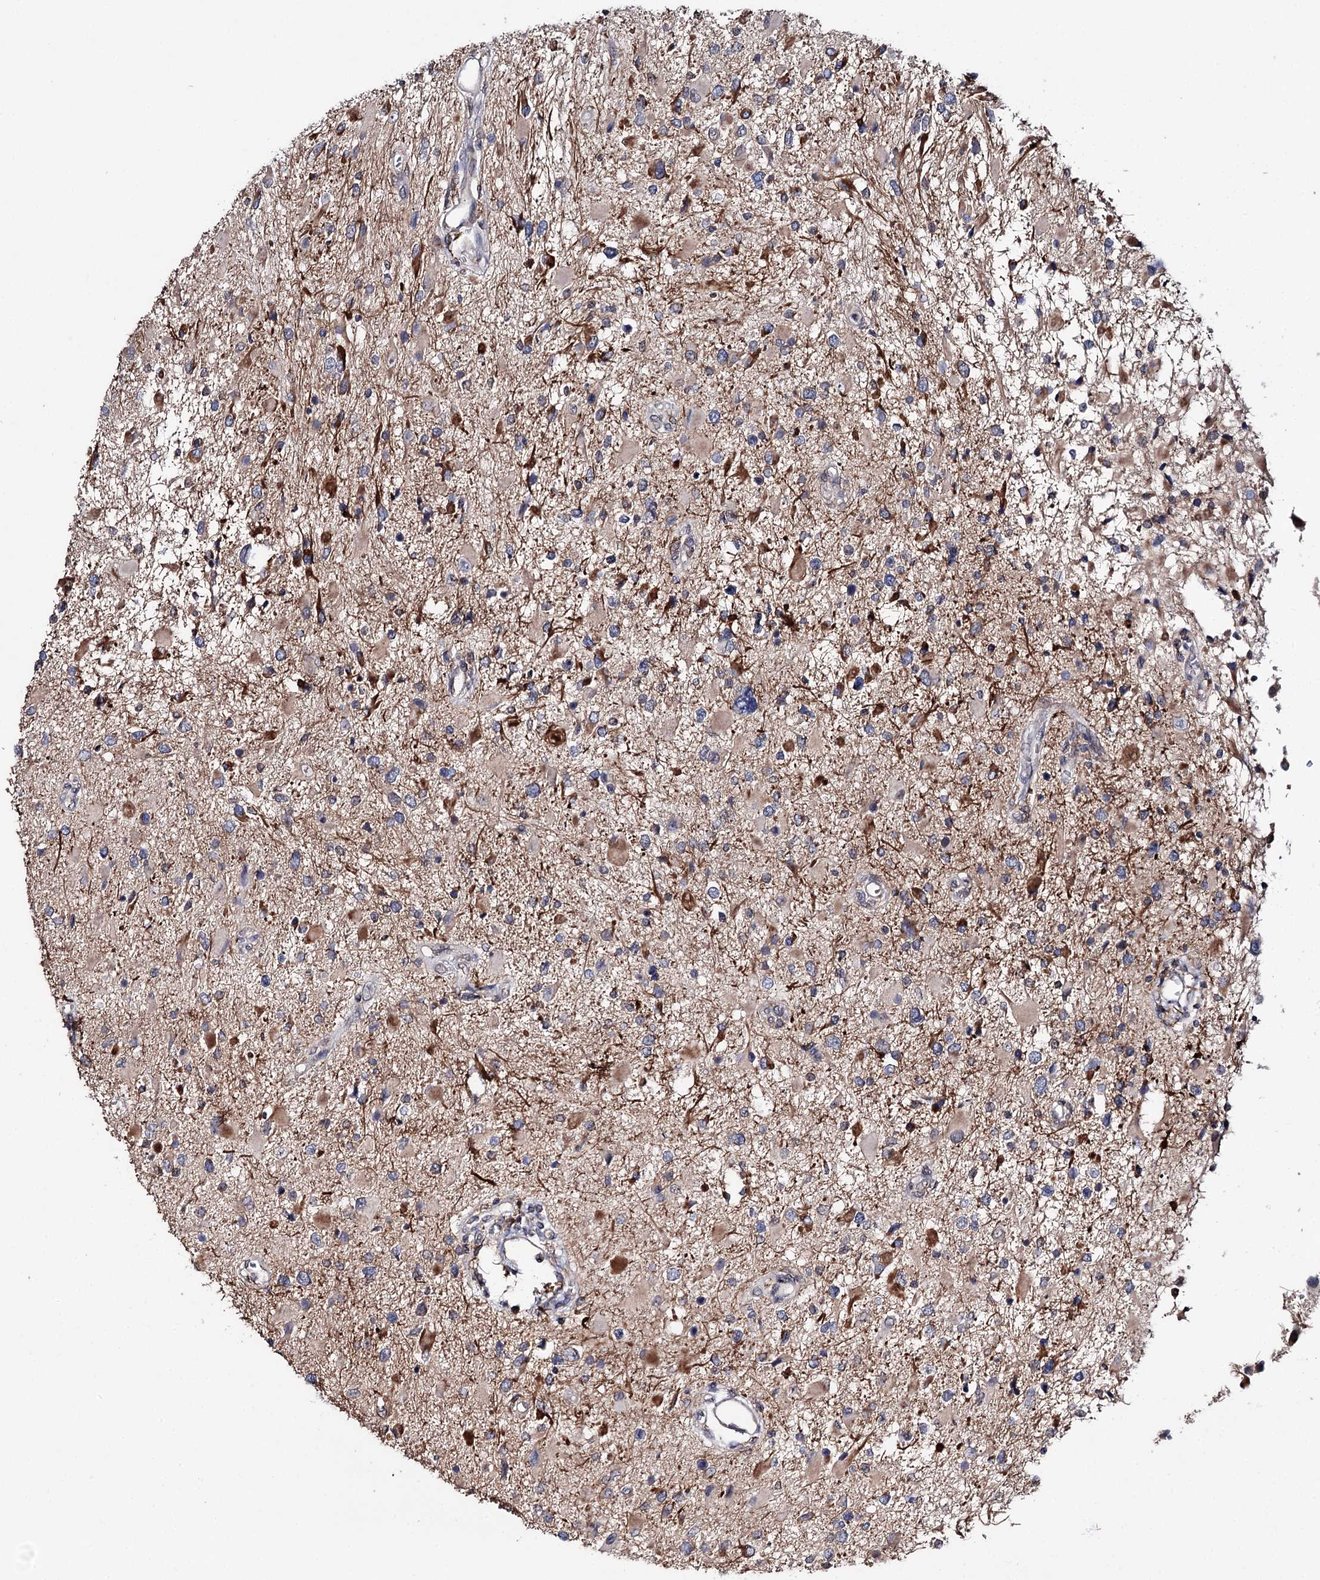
{"staining": {"intensity": "weak", "quantity": "<25%", "location": "cytoplasmic/membranous"}, "tissue": "glioma", "cell_type": "Tumor cells", "image_type": "cancer", "snomed": [{"axis": "morphology", "description": "Glioma, malignant, High grade"}, {"axis": "topography", "description": "Brain"}], "caption": "There is no significant expression in tumor cells of glioma.", "gene": "CLPB", "patient": {"sex": "male", "age": 53}}